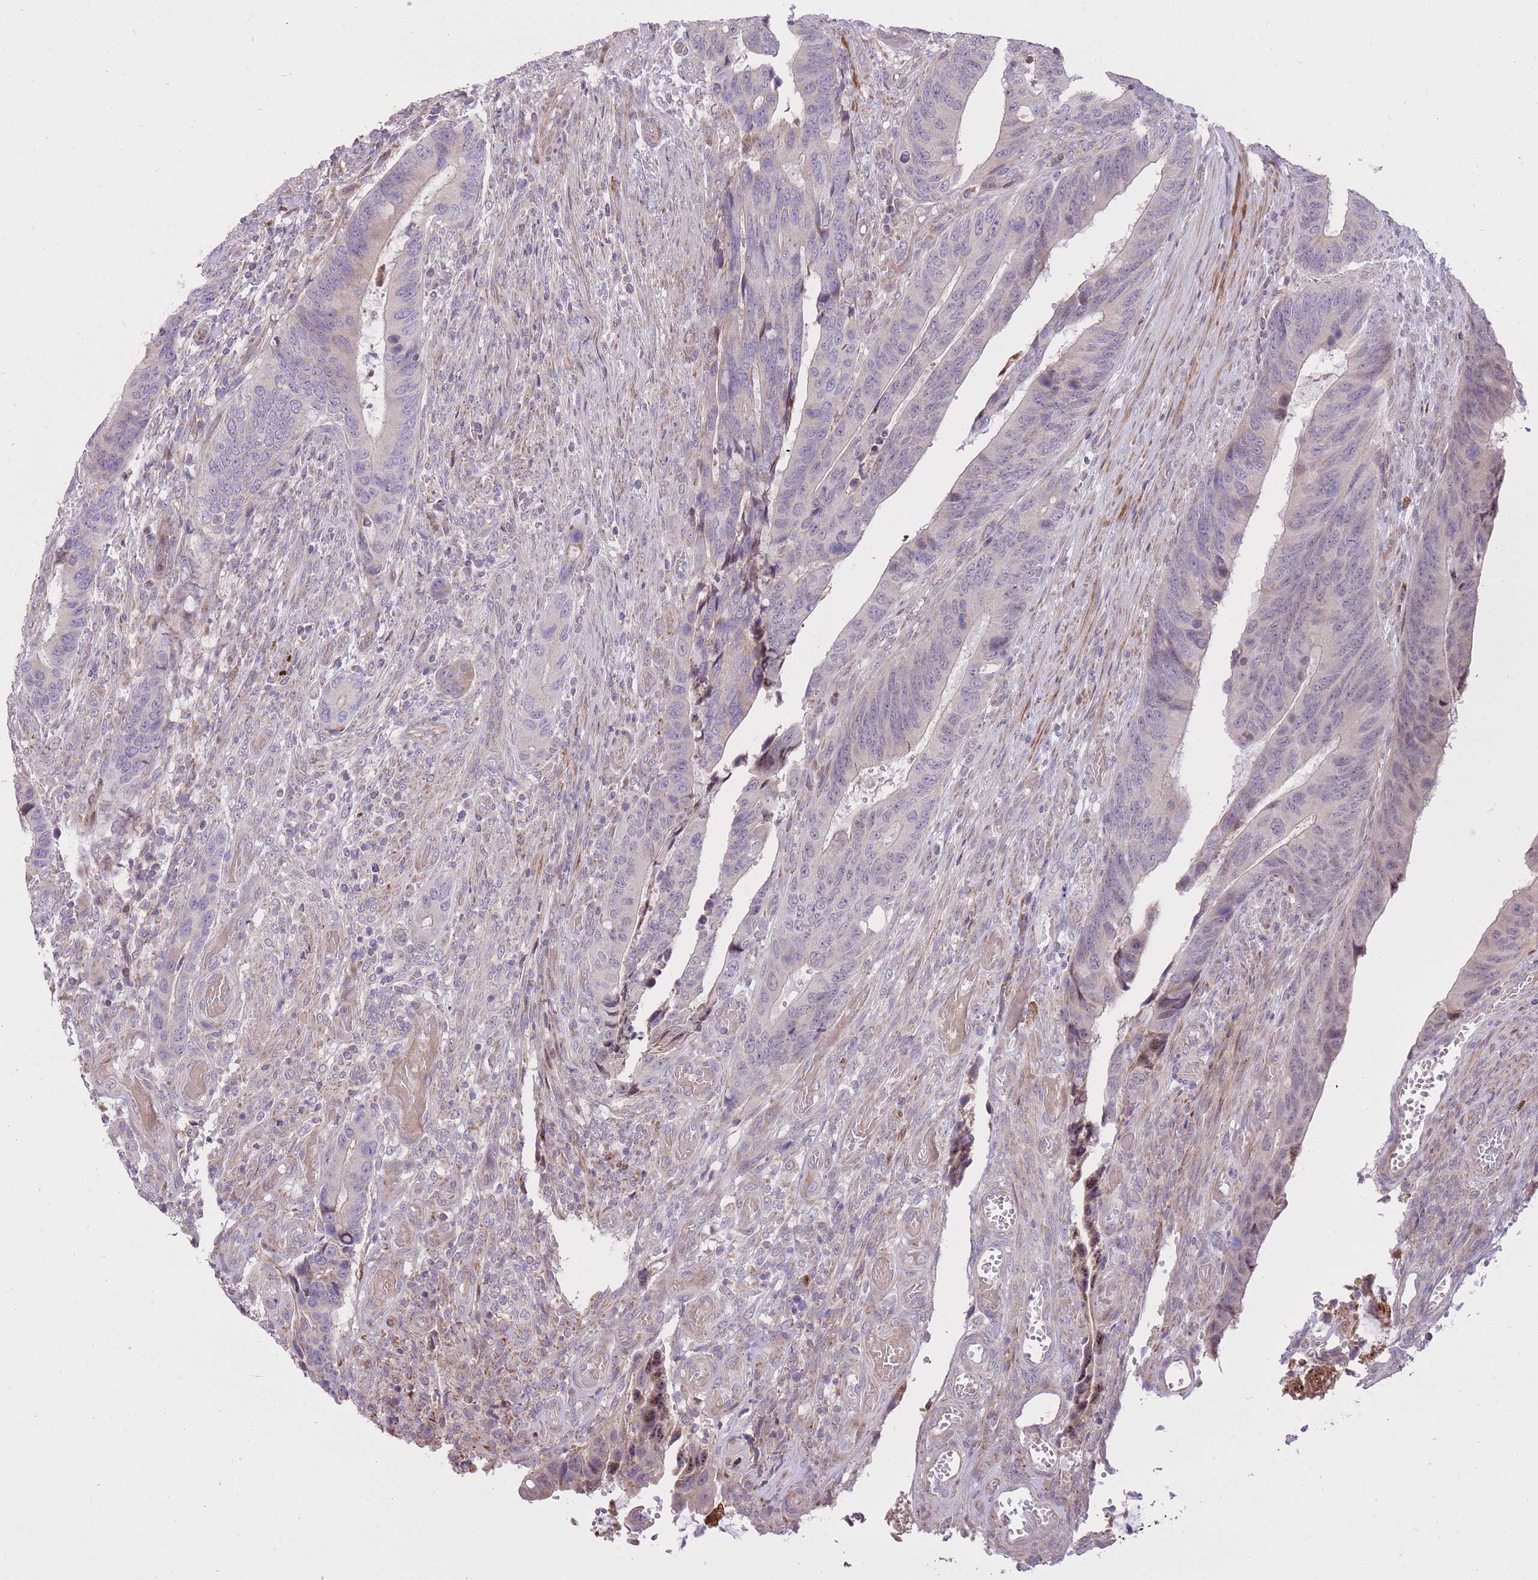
{"staining": {"intensity": "moderate", "quantity": "<25%", "location": "cytoplasmic/membranous"}, "tissue": "colorectal cancer", "cell_type": "Tumor cells", "image_type": "cancer", "snomed": [{"axis": "morphology", "description": "Adenocarcinoma, NOS"}, {"axis": "topography", "description": "Colon"}], "caption": "This is an image of immunohistochemistry staining of colorectal cancer, which shows moderate expression in the cytoplasmic/membranous of tumor cells.", "gene": "SLC4A4", "patient": {"sex": "male", "age": 87}}